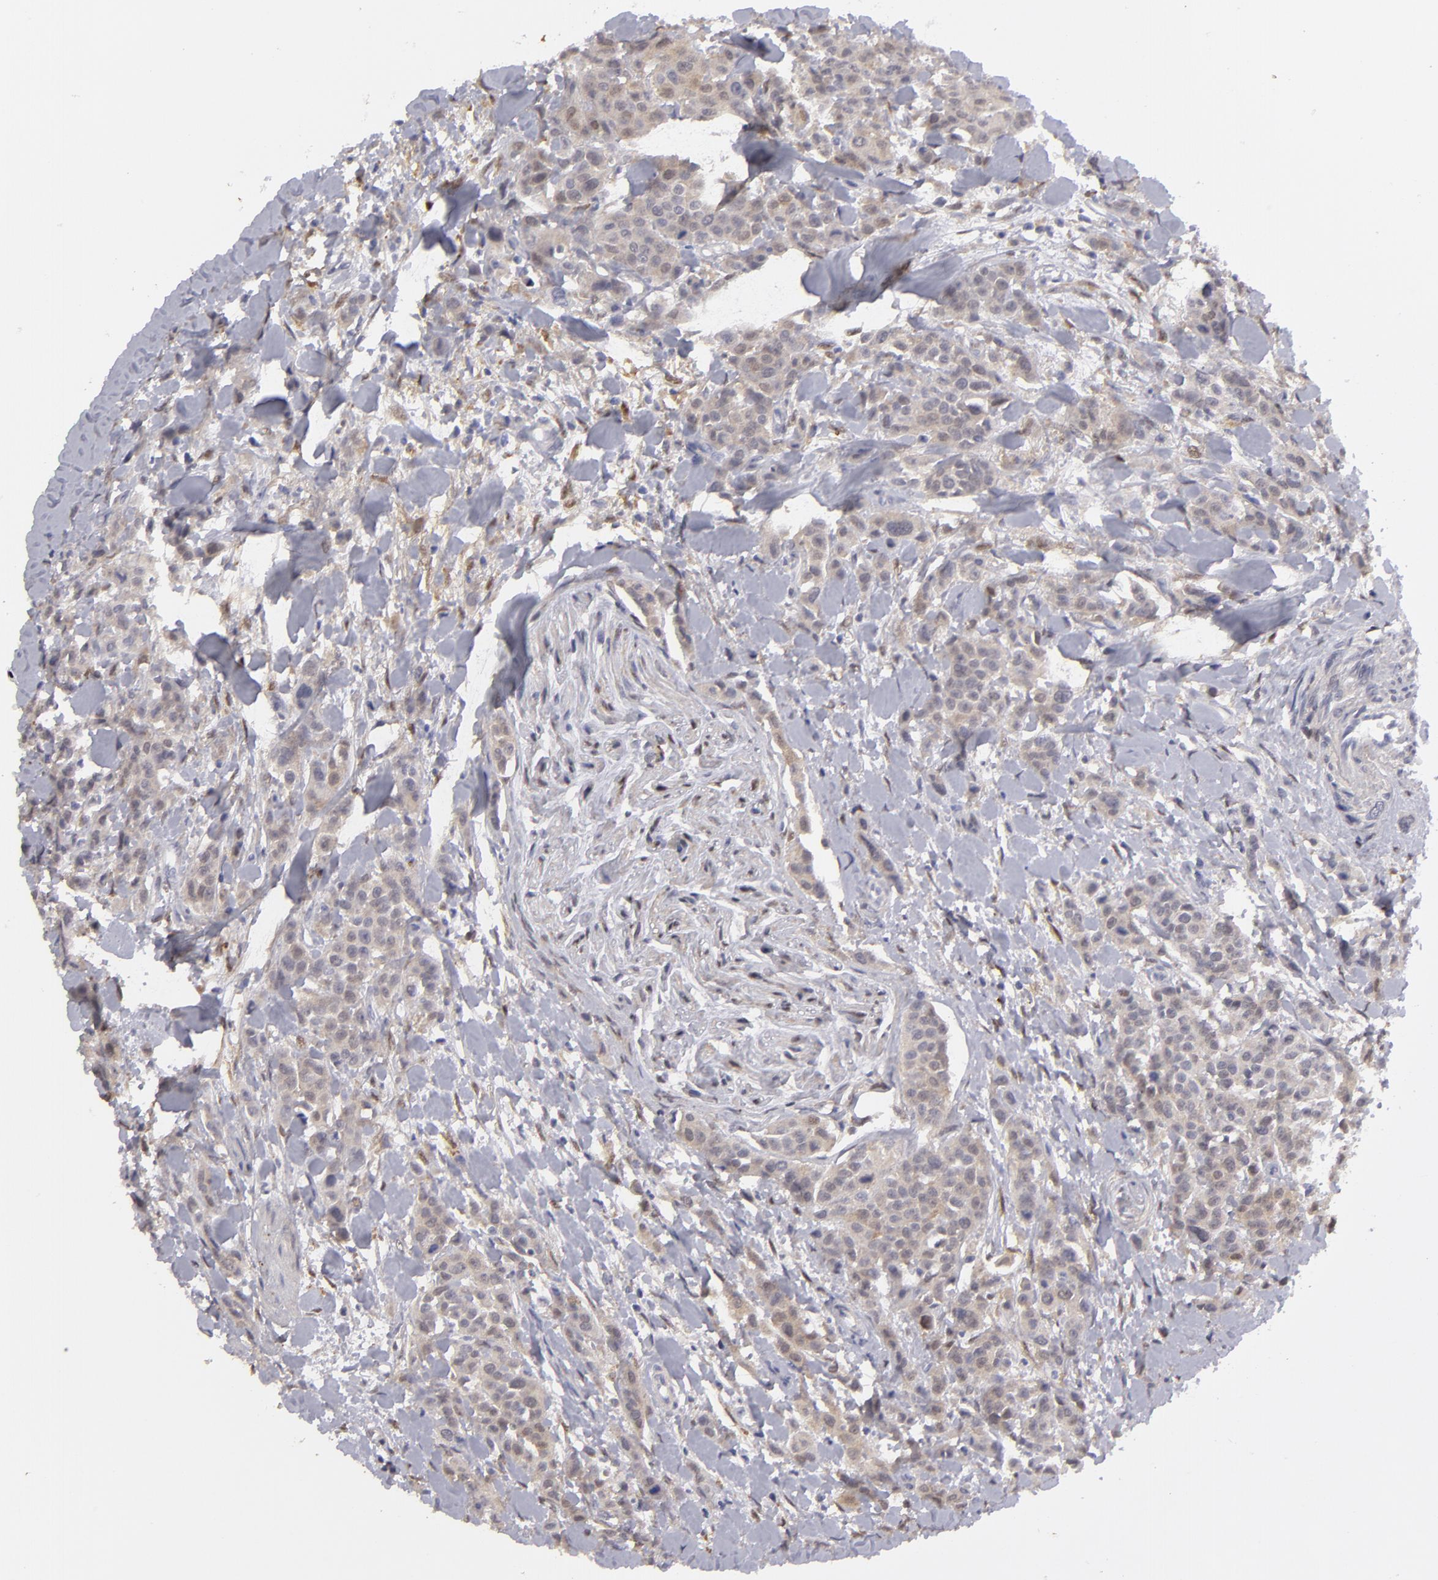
{"staining": {"intensity": "weak", "quantity": ">75%", "location": "cytoplasmic/membranous"}, "tissue": "urothelial cancer", "cell_type": "Tumor cells", "image_type": "cancer", "snomed": [{"axis": "morphology", "description": "Urothelial carcinoma, High grade"}, {"axis": "topography", "description": "Urinary bladder"}], "caption": "Immunohistochemistry (IHC) (DAB (3,3'-diaminobenzidine)) staining of human urothelial carcinoma (high-grade) demonstrates weak cytoplasmic/membranous protein expression in approximately >75% of tumor cells. (brown staining indicates protein expression, while blue staining denotes nuclei).", "gene": "EFS", "patient": {"sex": "male", "age": 56}}